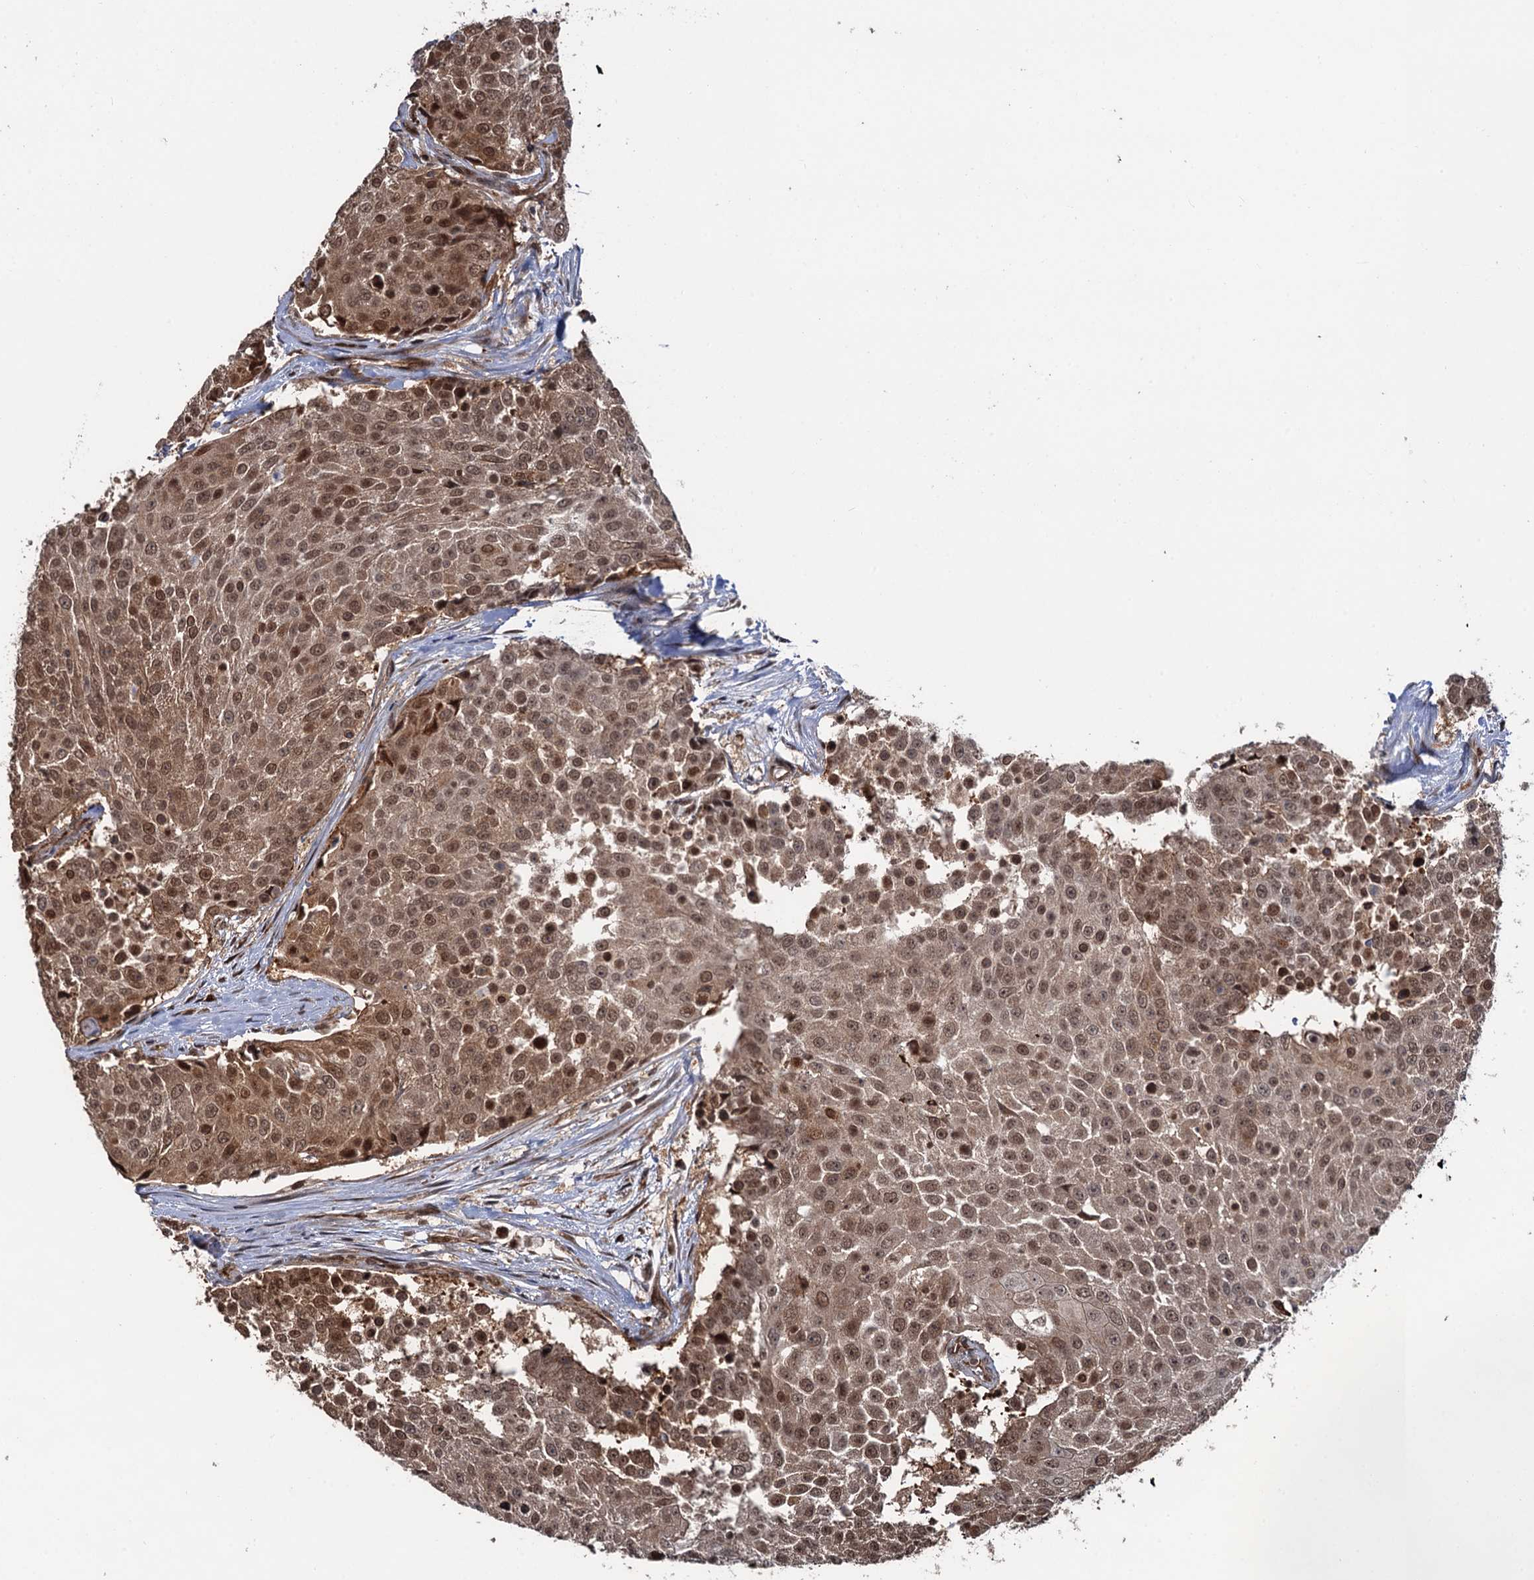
{"staining": {"intensity": "moderate", "quantity": ">75%", "location": "cytoplasmic/membranous,nuclear"}, "tissue": "urothelial cancer", "cell_type": "Tumor cells", "image_type": "cancer", "snomed": [{"axis": "morphology", "description": "Urothelial carcinoma, High grade"}, {"axis": "topography", "description": "Urinary bladder"}], "caption": "Protein analysis of urothelial cancer tissue reveals moderate cytoplasmic/membranous and nuclear staining in approximately >75% of tumor cells.", "gene": "CDC23", "patient": {"sex": "female", "age": 63}}